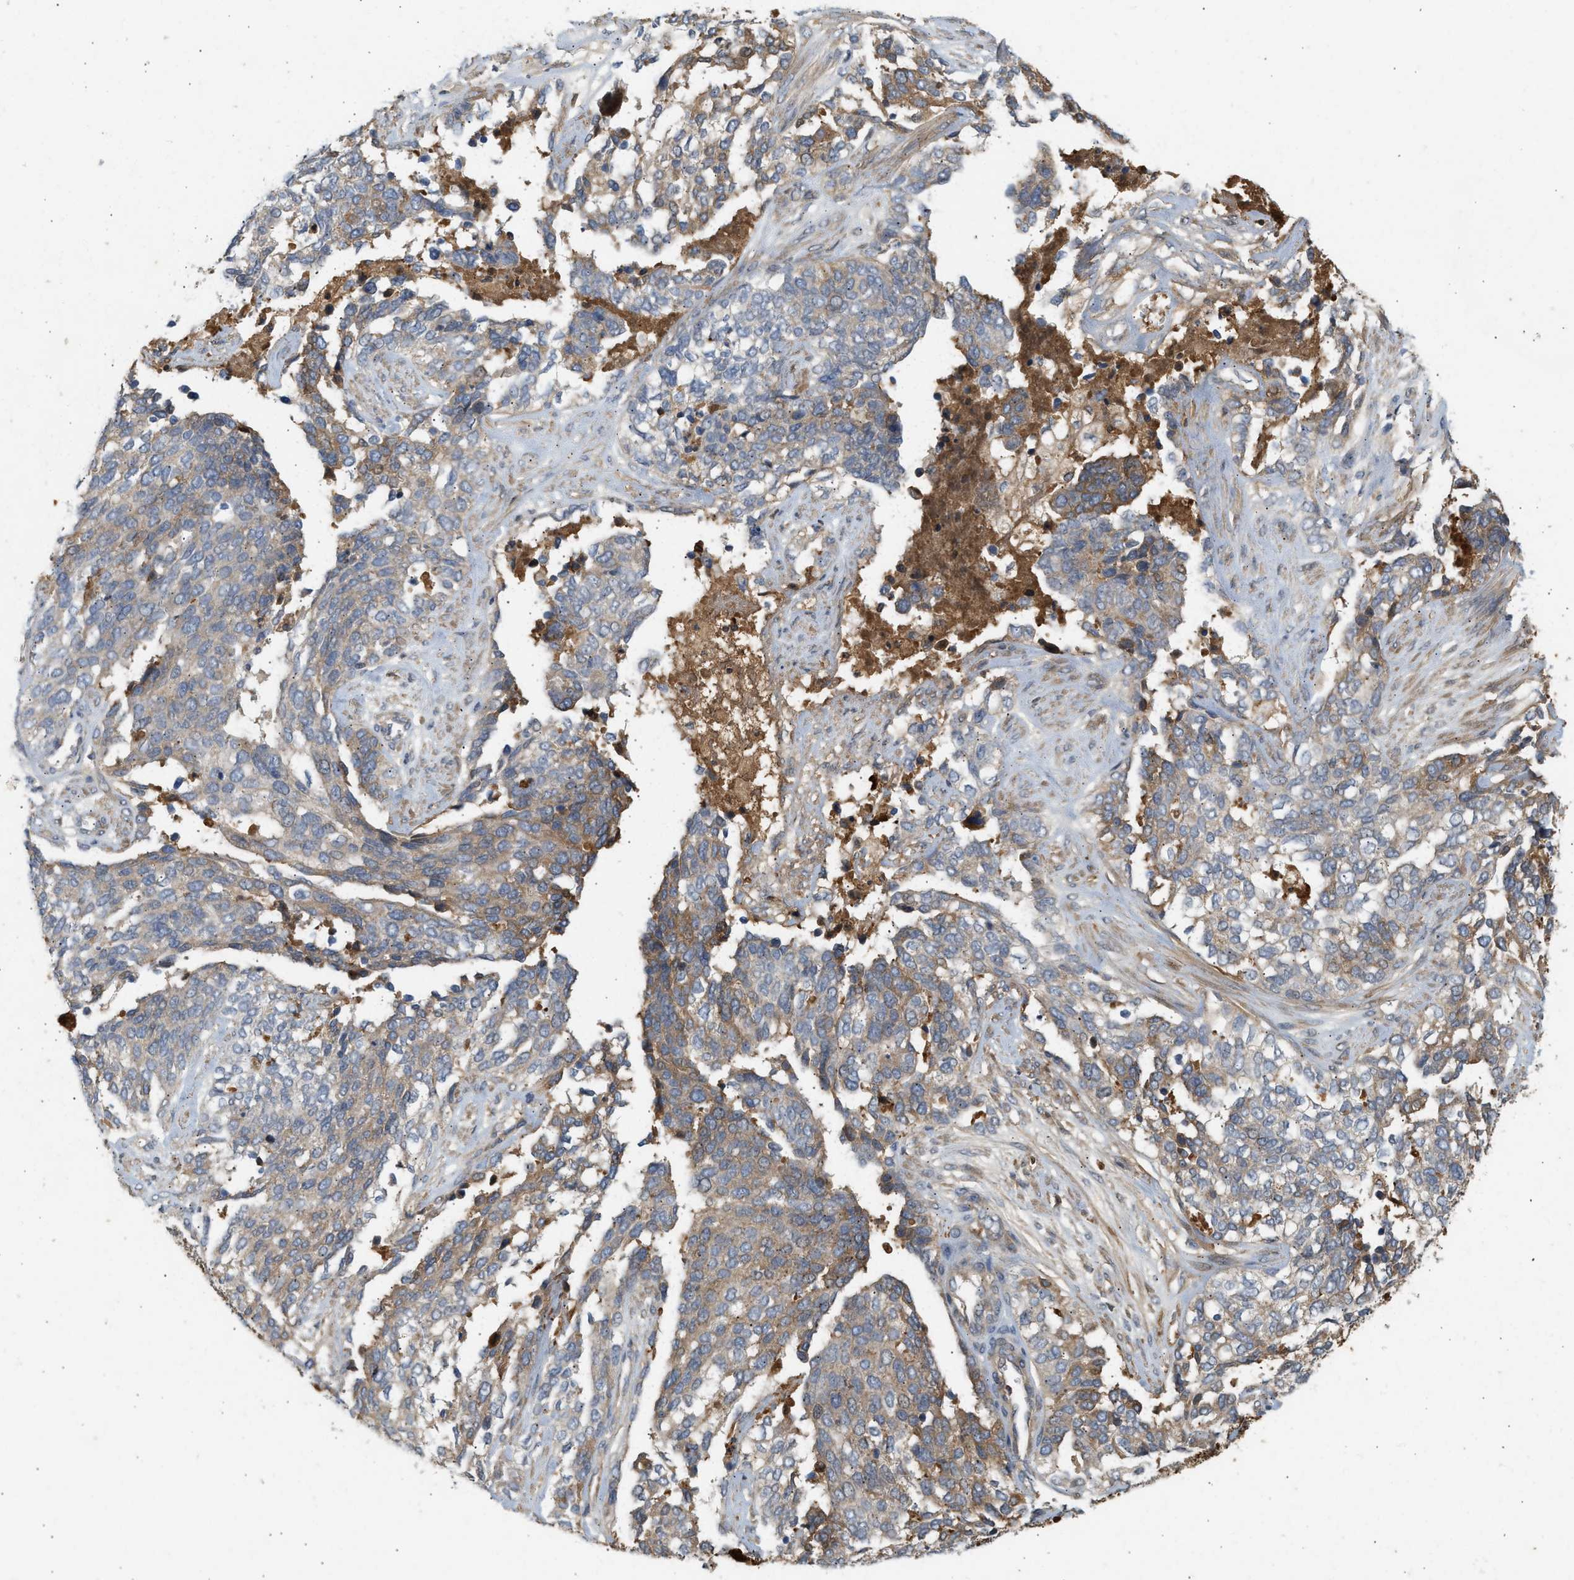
{"staining": {"intensity": "weak", "quantity": ">75%", "location": "cytoplasmic/membranous"}, "tissue": "ovarian cancer", "cell_type": "Tumor cells", "image_type": "cancer", "snomed": [{"axis": "morphology", "description": "Cystadenocarcinoma, serous, NOS"}, {"axis": "topography", "description": "Ovary"}], "caption": "Protein staining by immunohistochemistry reveals weak cytoplasmic/membranous expression in about >75% of tumor cells in ovarian cancer.", "gene": "F8", "patient": {"sex": "female", "age": 44}}